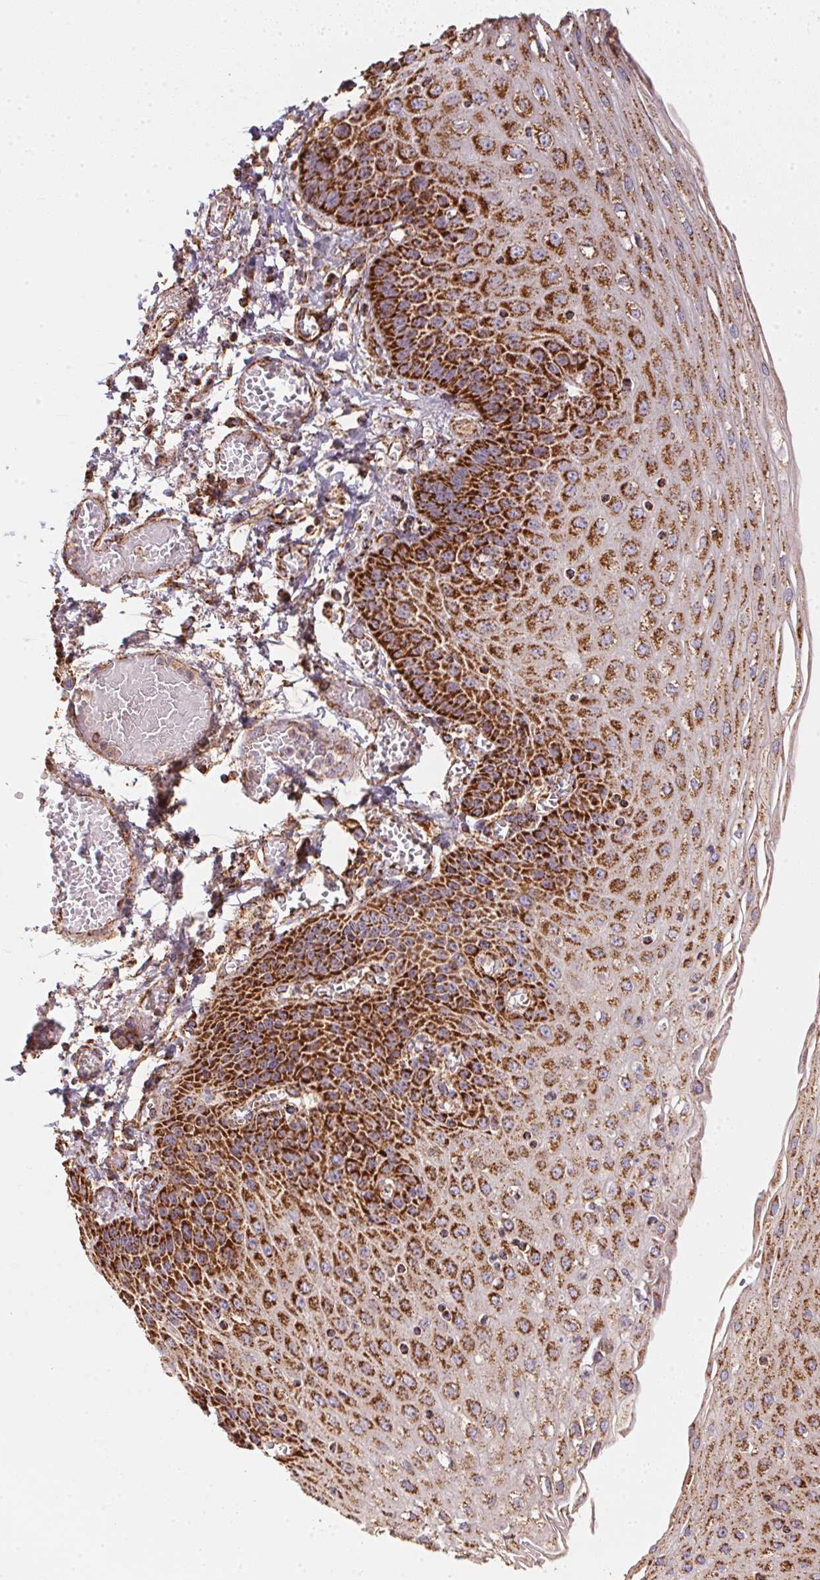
{"staining": {"intensity": "strong", "quantity": ">75%", "location": "cytoplasmic/membranous"}, "tissue": "esophagus", "cell_type": "Squamous epithelial cells", "image_type": "normal", "snomed": [{"axis": "morphology", "description": "Normal tissue, NOS"}, {"axis": "morphology", "description": "Adenocarcinoma, NOS"}, {"axis": "topography", "description": "Esophagus"}], "caption": "DAB immunohistochemical staining of normal human esophagus demonstrates strong cytoplasmic/membranous protein positivity in about >75% of squamous epithelial cells.", "gene": "NDUFS2", "patient": {"sex": "male", "age": 81}}